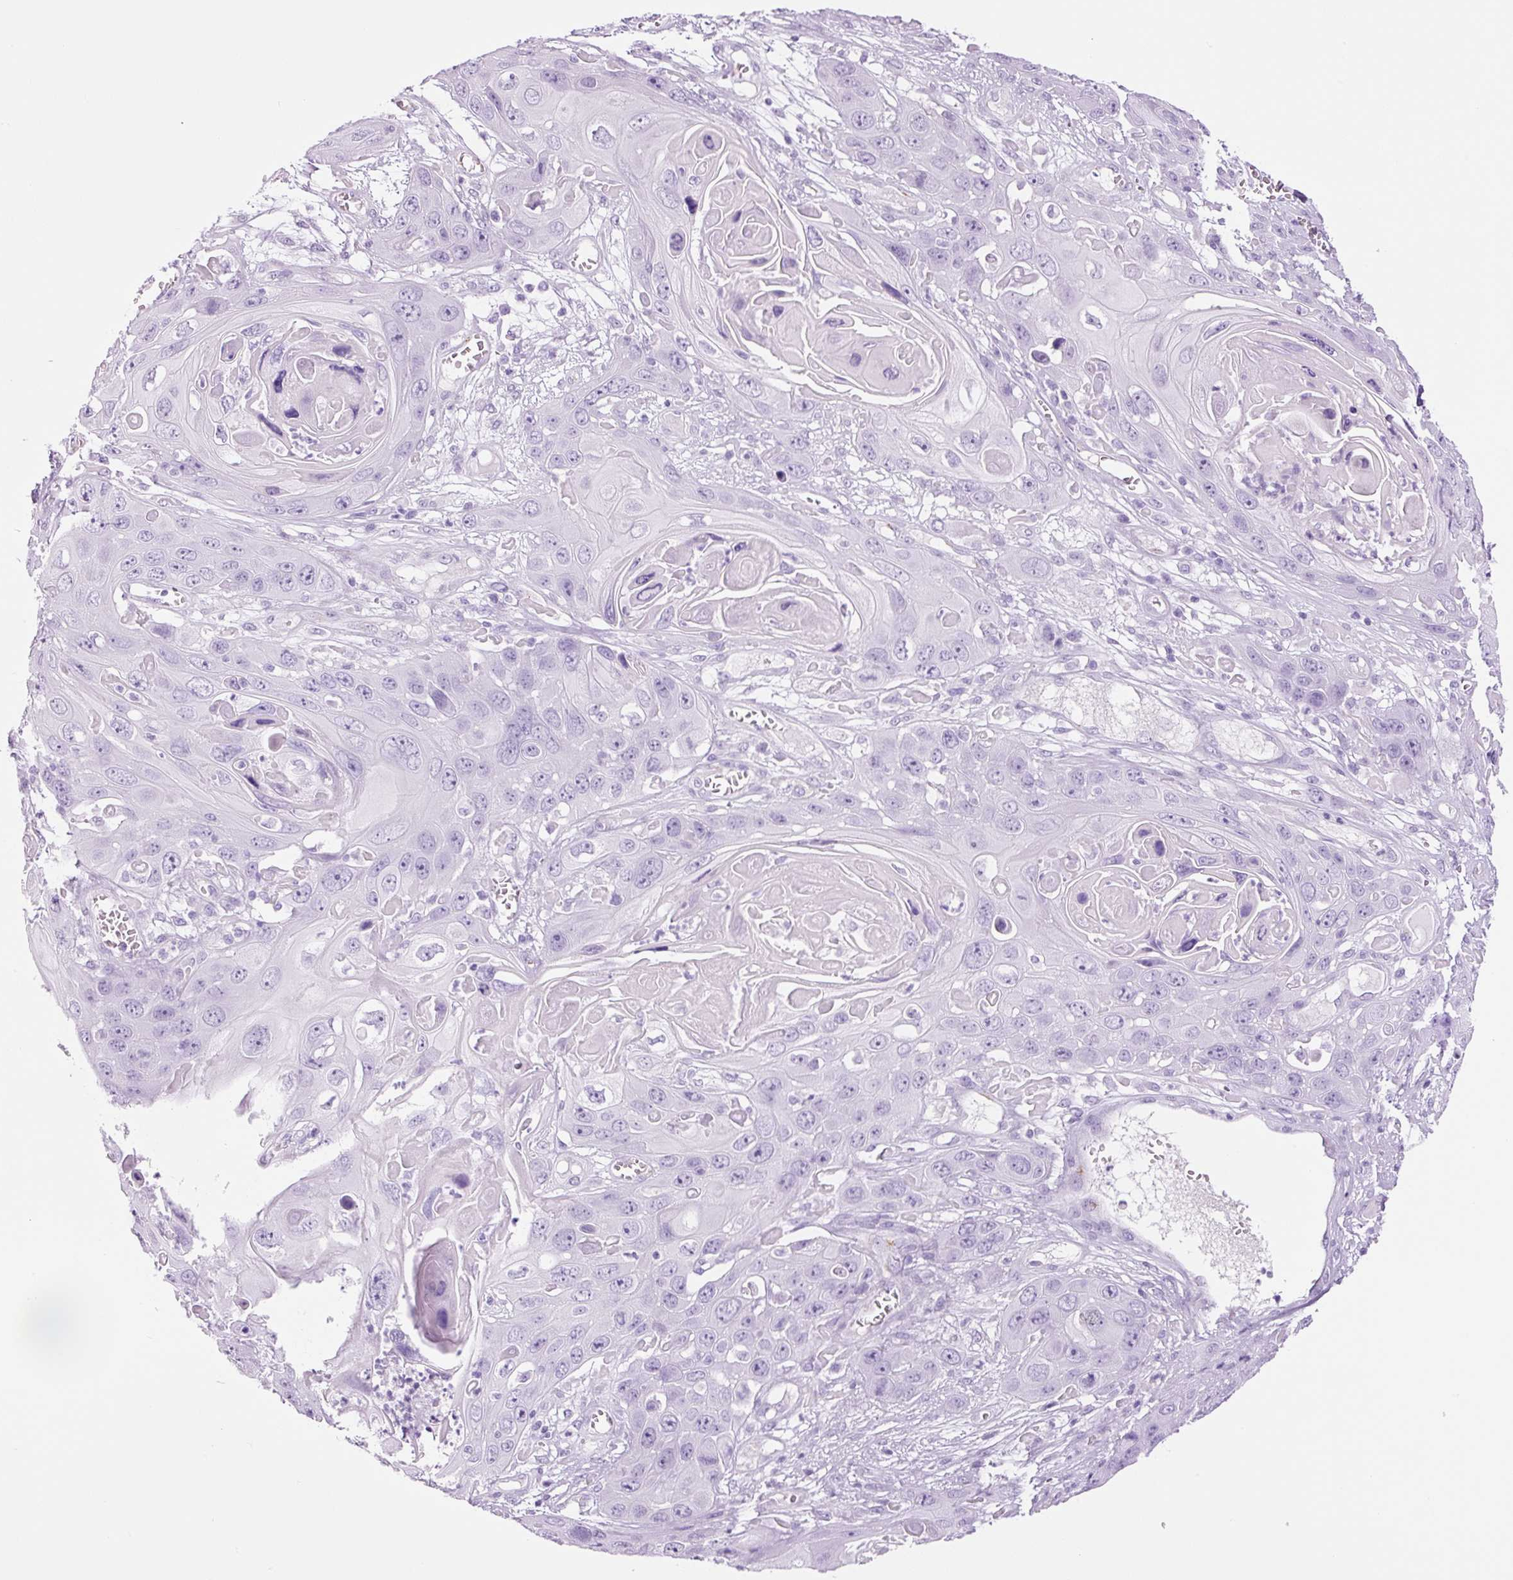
{"staining": {"intensity": "negative", "quantity": "none", "location": "none"}, "tissue": "skin cancer", "cell_type": "Tumor cells", "image_type": "cancer", "snomed": [{"axis": "morphology", "description": "Squamous cell carcinoma, NOS"}, {"axis": "topography", "description": "Skin"}], "caption": "The immunohistochemistry (IHC) micrograph has no significant staining in tumor cells of skin cancer tissue. The staining was performed using DAB to visualize the protein expression in brown, while the nuclei were stained in blue with hematoxylin (Magnification: 20x).", "gene": "ADSS1", "patient": {"sex": "male", "age": 55}}